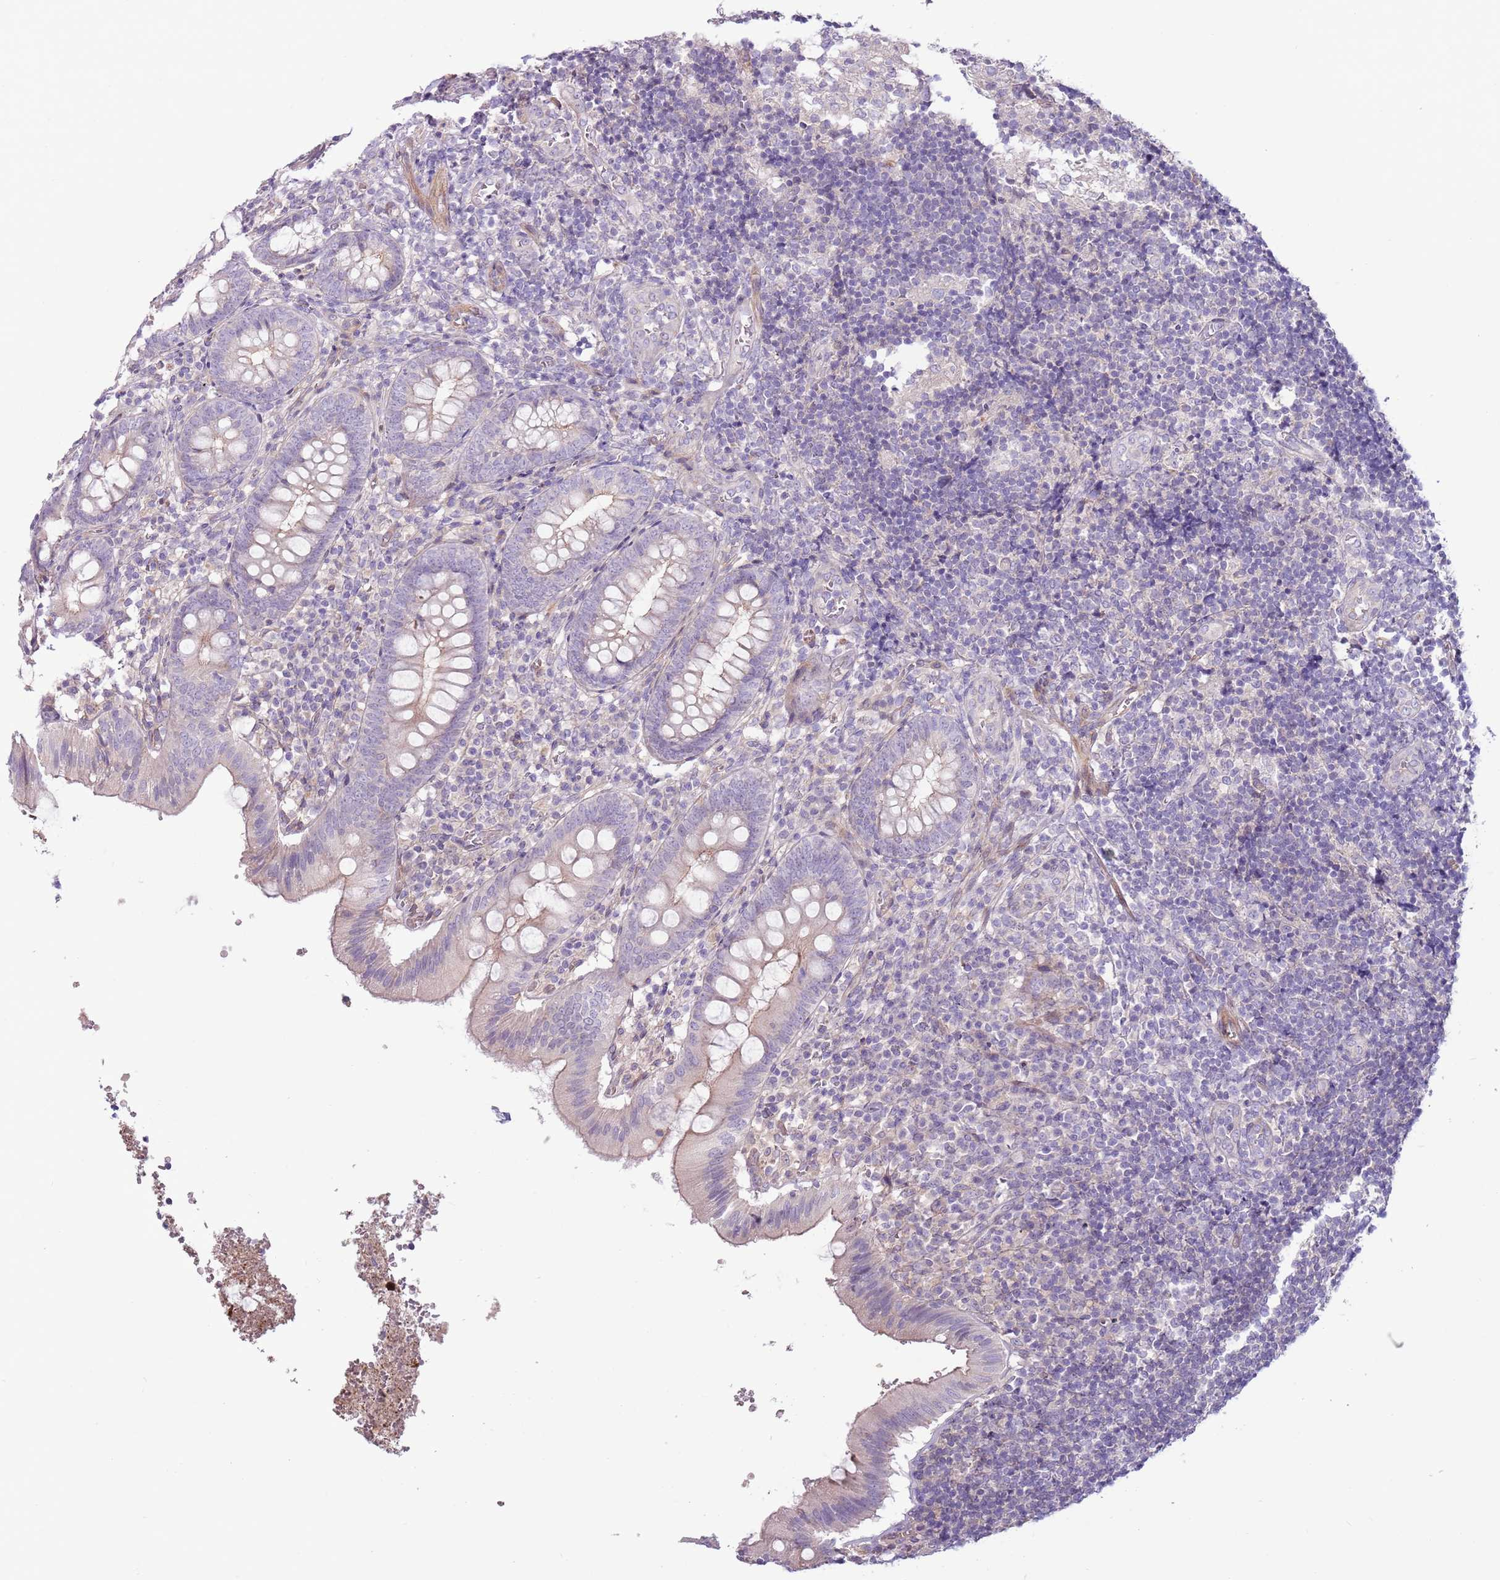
{"staining": {"intensity": "weak", "quantity": "<25%", "location": "cytoplasmic/membranous"}, "tissue": "appendix", "cell_type": "Glandular cells", "image_type": "normal", "snomed": [{"axis": "morphology", "description": "Normal tissue, NOS"}, {"axis": "topography", "description": "Appendix"}], "caption": "The micrograph reveals no staining of glandular cells in normal appendix. (Stains: DAB (3,3'-diaminobenzidine) IHC with hematoxylin counter stain, Microscopy: brightfield microscopy at high magnification).", "gene": "MRO", "patient": {"sex": "male", "age": 8}}